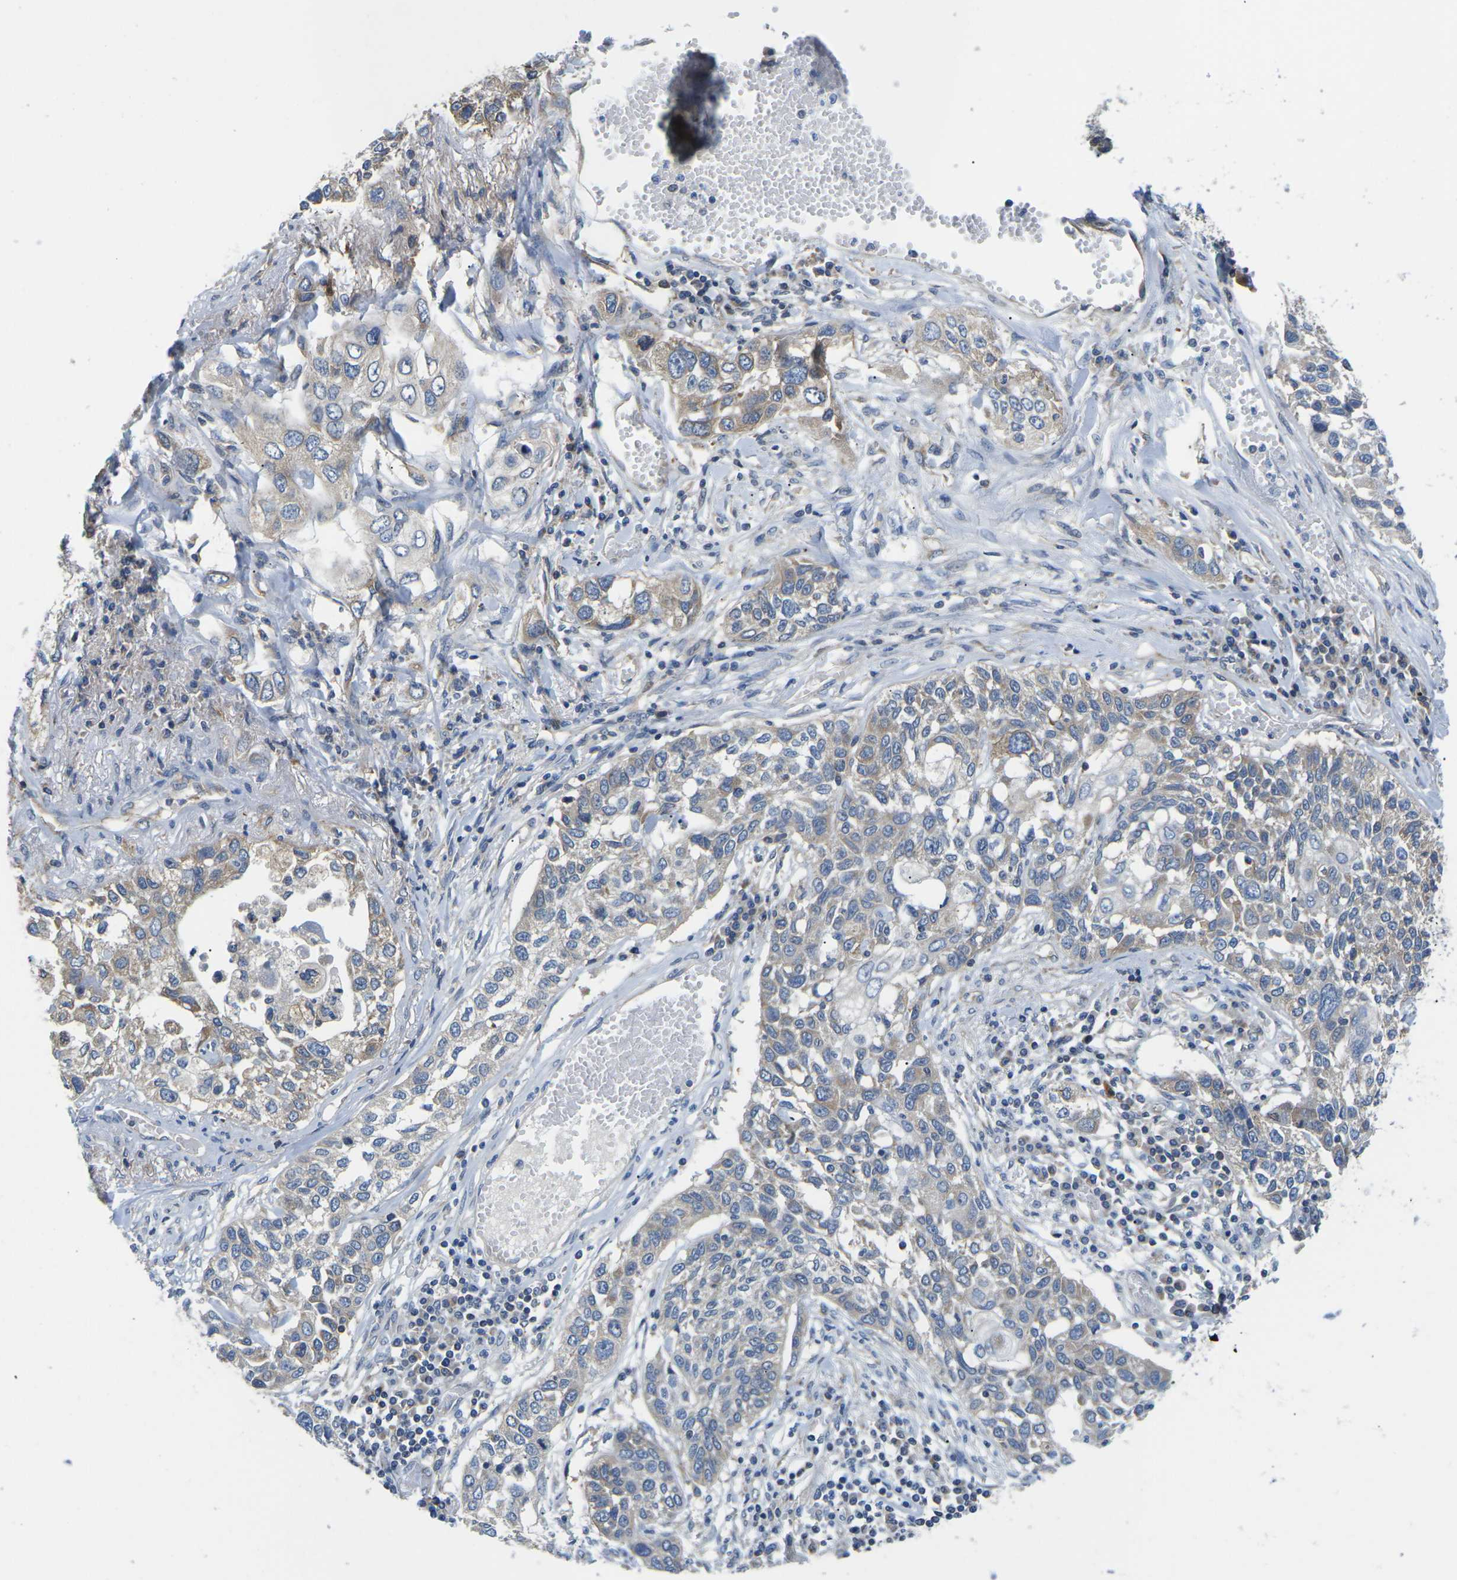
{"staining": {"intensity": "weak", "quantity": ">75%", "location": "cytoplasmic/membranous"}, "tissue": "lung cancer", "cell_type": "Tumor cells", "image_type": "cancer", "snomed": [{"axis": "morphology", "description": "Squamous cell carcinoma, NOS"}, {"axis": "topography", "description": "Lung"}], "caption": "A low amount of weak cytoplasmic/membranous positivity is present in approximately >75% of tumor cells in lung cancer (squamous cell carcinoma) tissue. (DAB IHC with brightfield microscopy, high magnification).", "gene": "TMEFF2", "patient": {"sex": "male", "age": 71}}